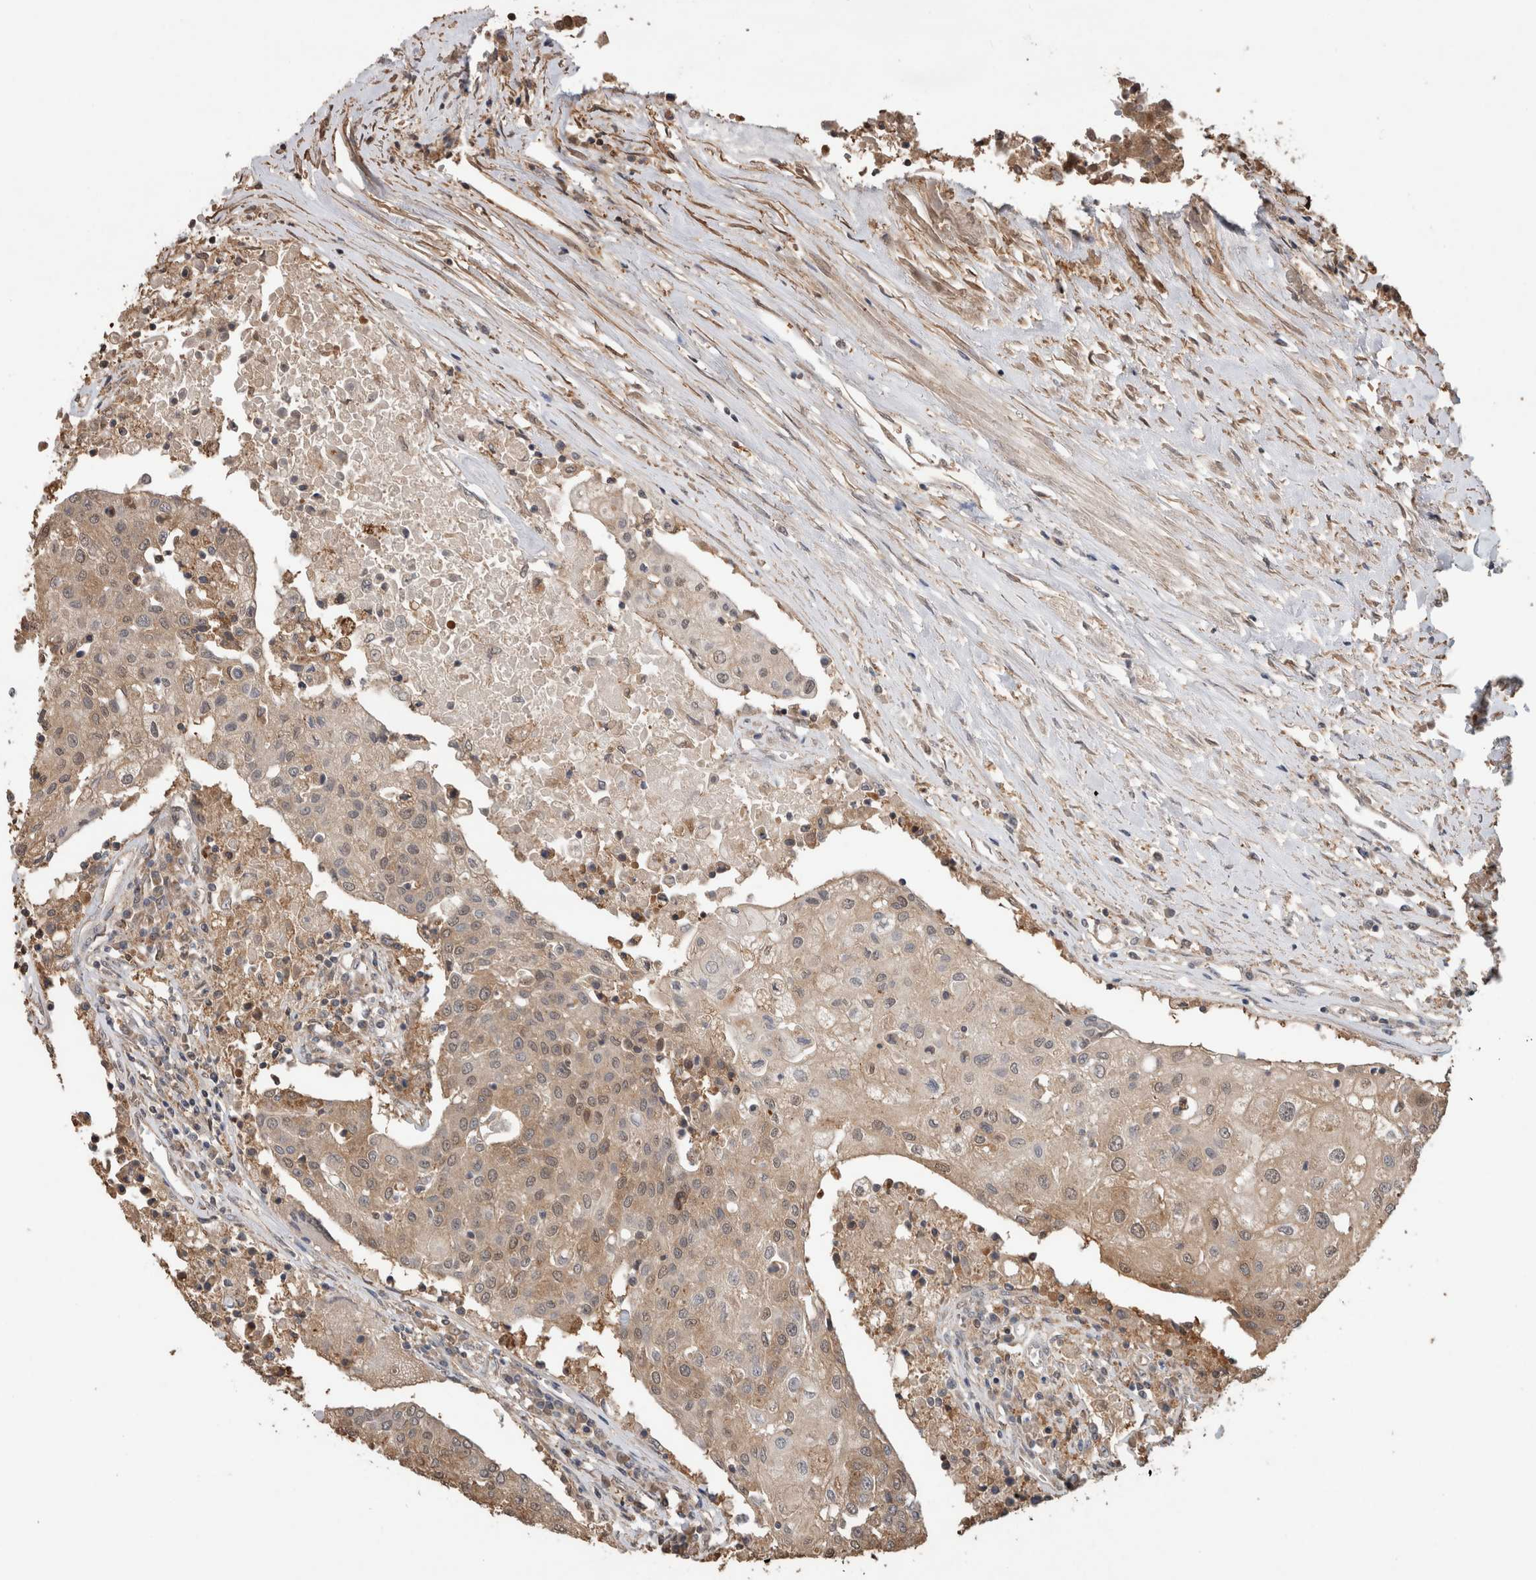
{"staining": {"intensity": "moderate", "quantity": ">75%", "location": "cytoplasmic/membranous"}, "tissue": "urothelial cancer", "cell_type": "Tumor cells", "image_type": "cancer", "snomed": [{"axis": "morphology", "description": "Urothelial carcinoma, High grade"}, {"axis": "topography", "description": "Urinary bladder"}], "caption": "The image exhibits immunohistochemical staining of urothelial carcinoma (high-grade). There is moderate cytoplasmic/membranous expression is appreciated in approximately >75% of tumor cells.", "gene": "TRIM5", "patient": {"sex": "female", "age": 85}}